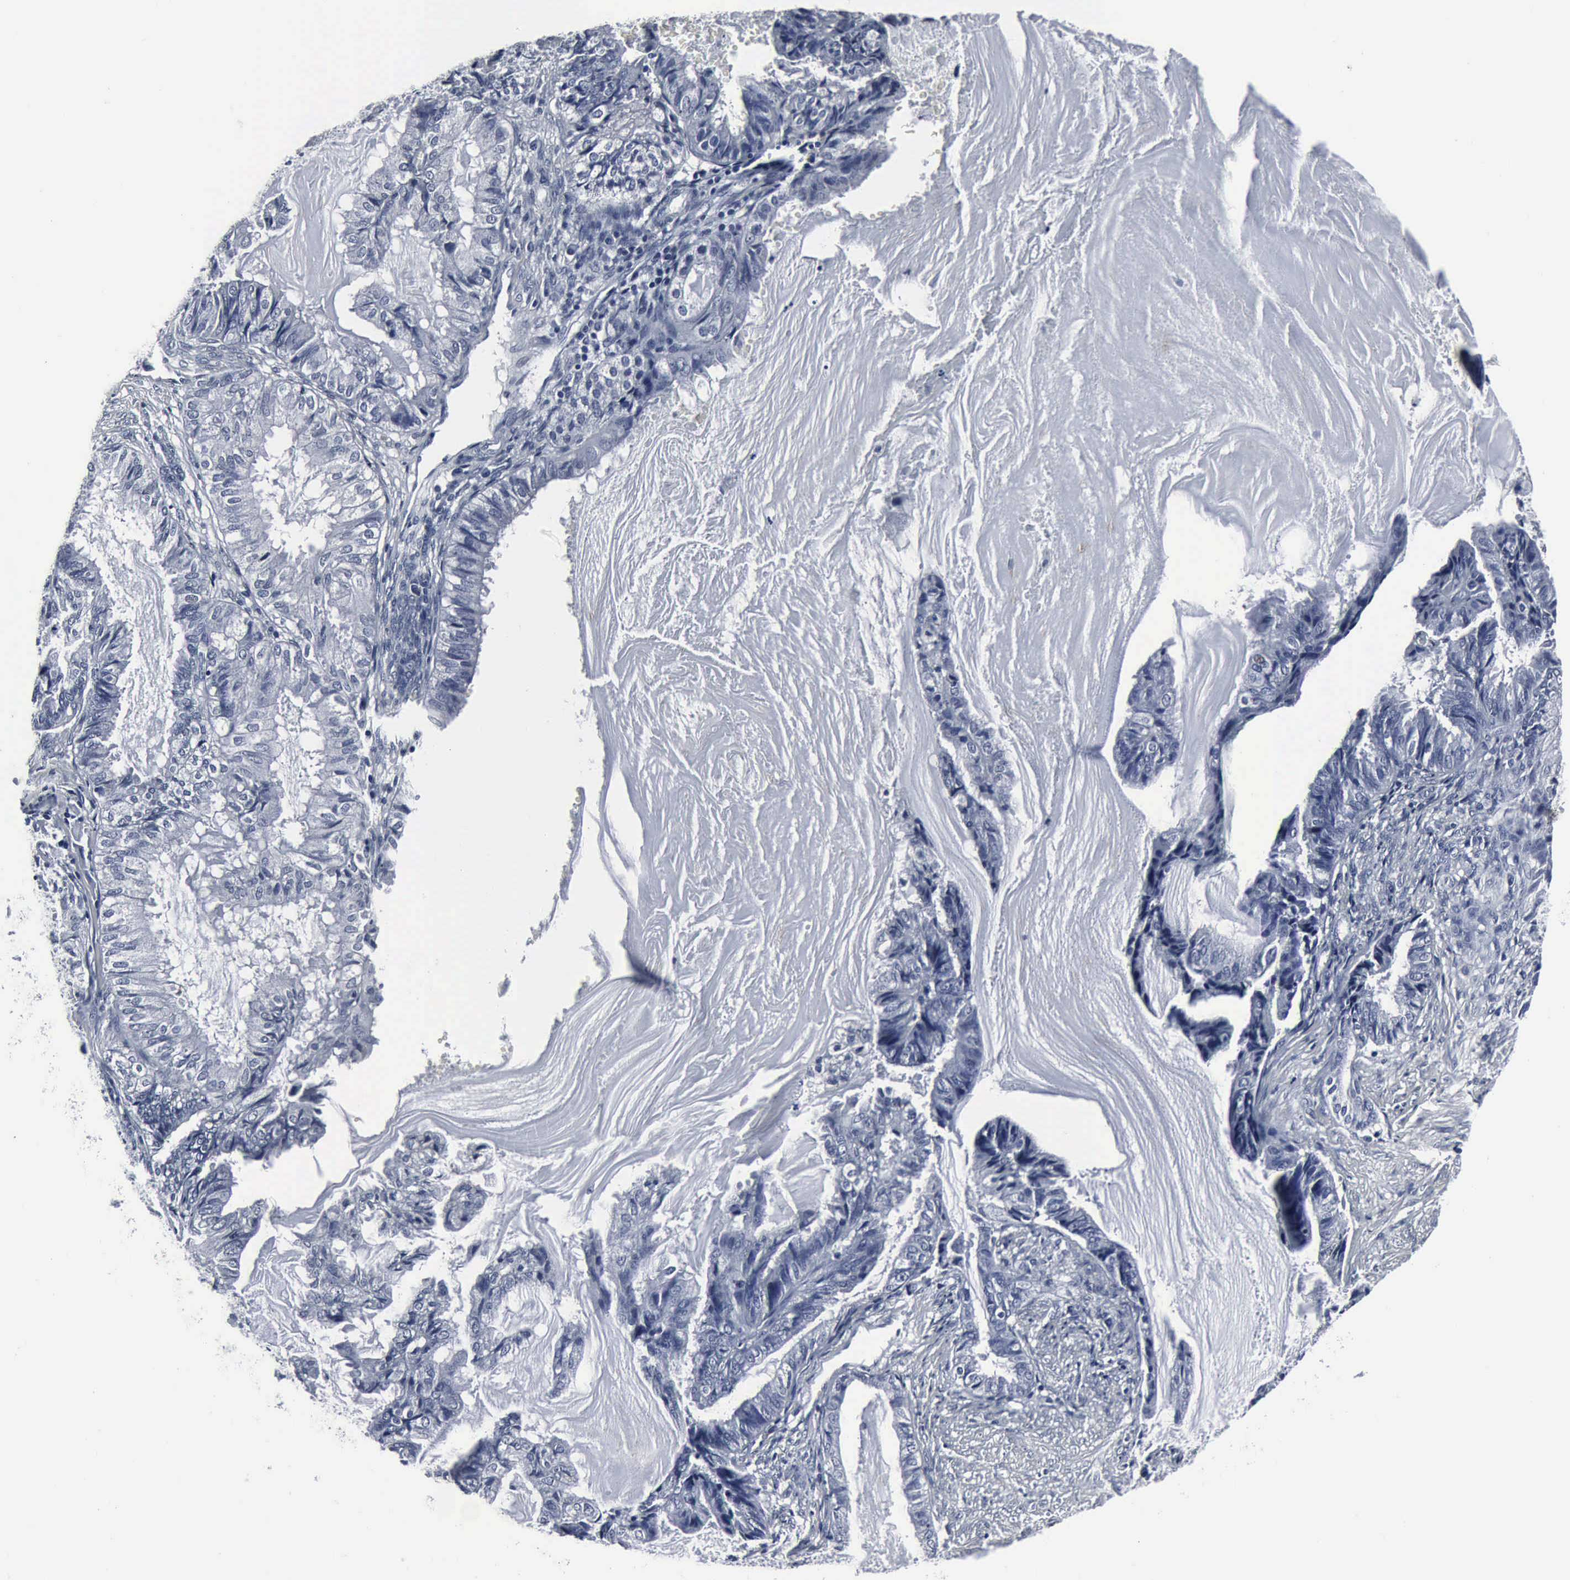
{"staining": {"intensity": "negative", "quantity": "none", "location": "none"}, "tissue": "endometrial cancer", "cell_type": "Tumor cells", "image_type": "cancer", "snomed": [{"axis": "morphology", "description": "Adenocarcinoma, NOS"}, {"axis": "topography", "description": "Endometrium"}], "caption": "IHC of adenocarcinoma (endometrial) reveals no expression in tumor cells.", "gene": "SNAP25", "patient": {"sex": "female", "age": 86}}